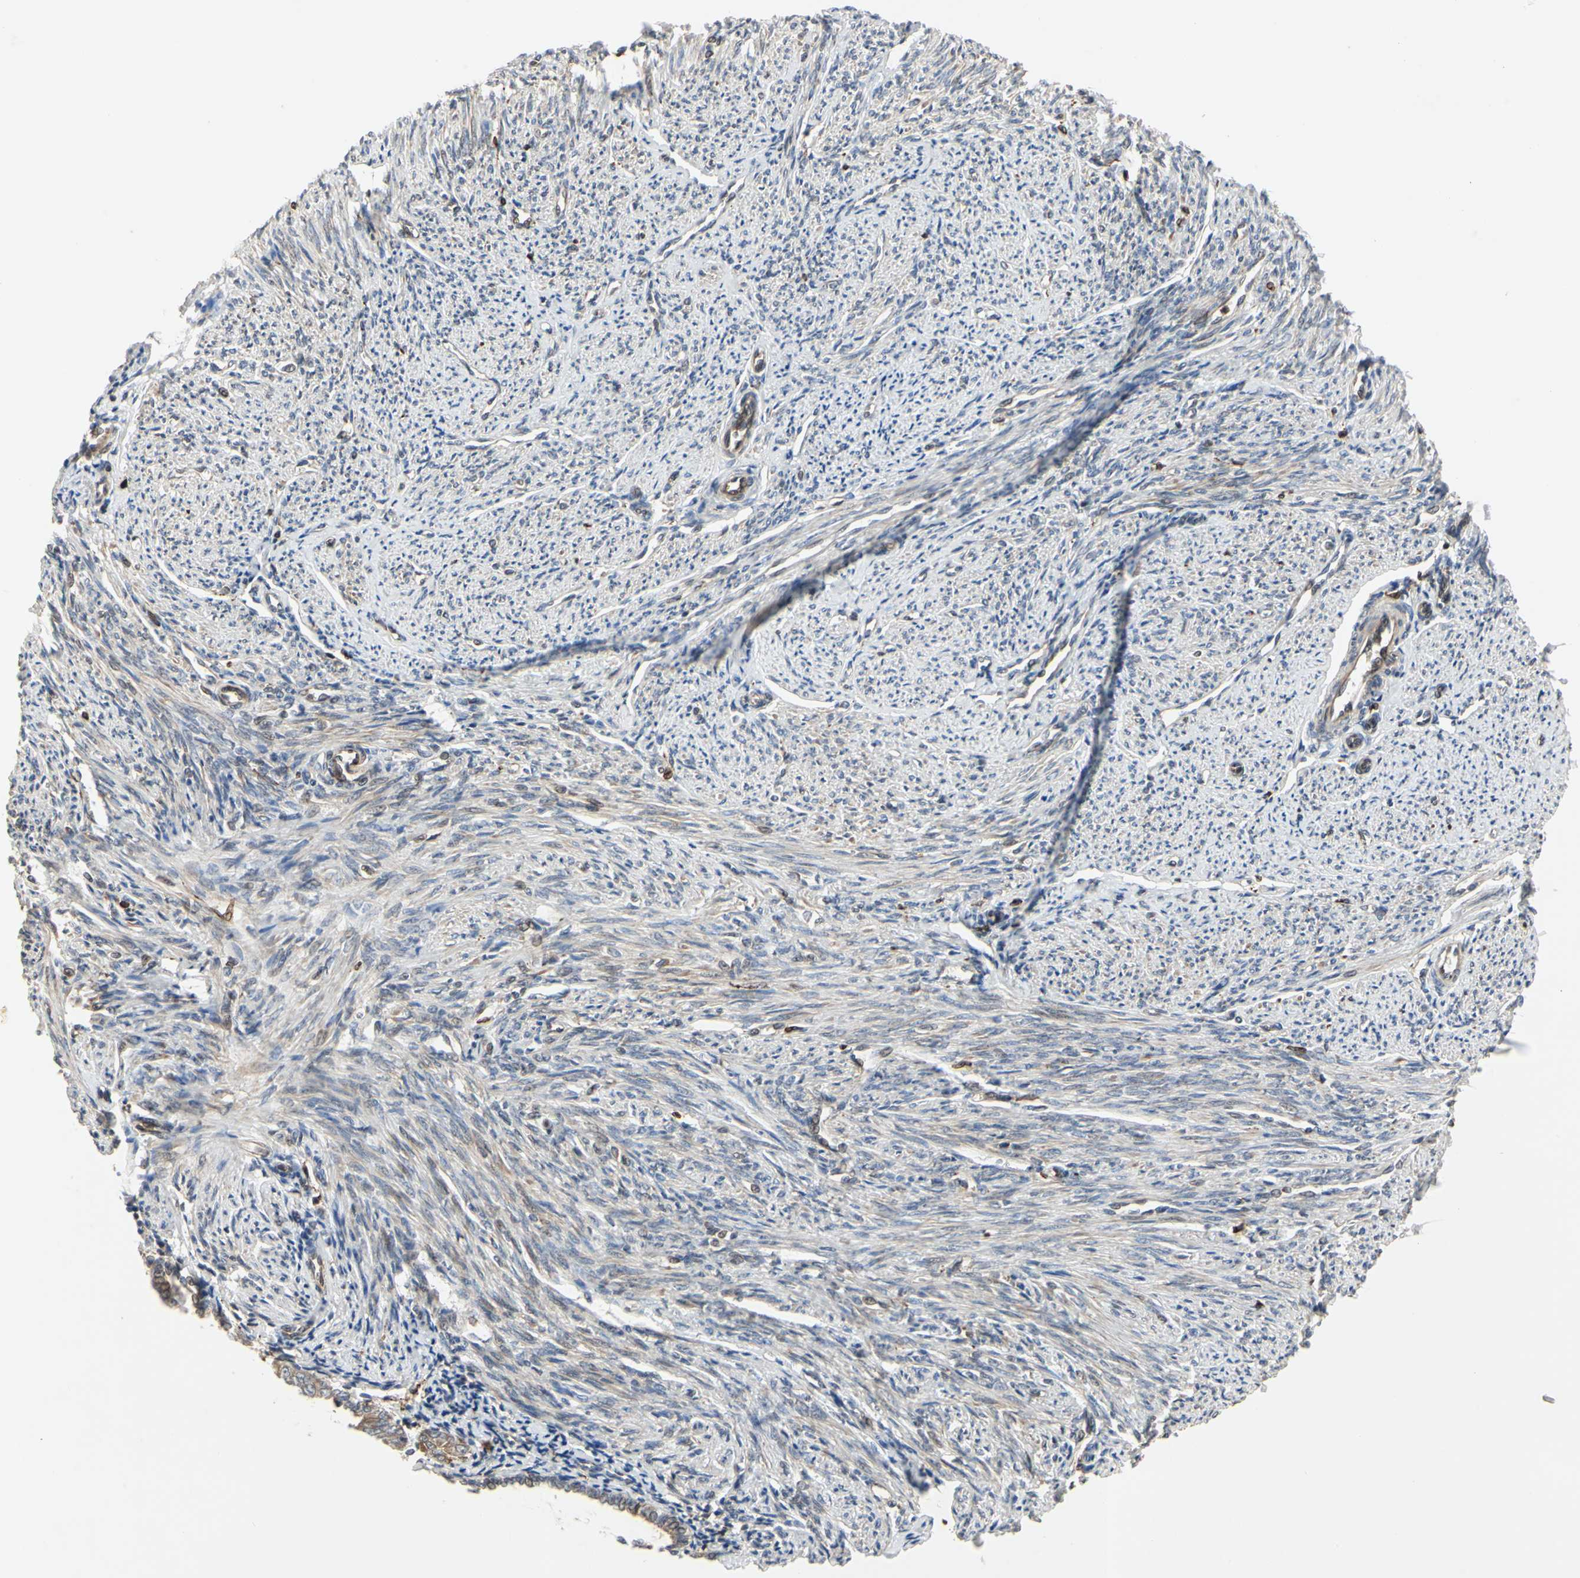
{"staining": {"intensity": "weak", "quantity": "25%-75%", "location": "cytoplasmic/membranous"}, "tissue": "smooth muscle", "cell_type": "Smooth muscle cells", "image_type": "normal", "snomed": [{"axis": "morphology", "description": "Normal tissue, NOS"}, {"axis": "topography", "description": "Smooth muscle"}], "caption": "The photomicrograph exhibits a brown stain indicating the presence of a protein in the cytoplasmic/membranous of smooth muscle cells in smooth muscle. (Stains: DAB in brown, nuclei in blue, Microscopy: brightfield microscopy at high magnification).", "gene": "PLXNA2", "patient": {"sex": "female", "age": 65}}